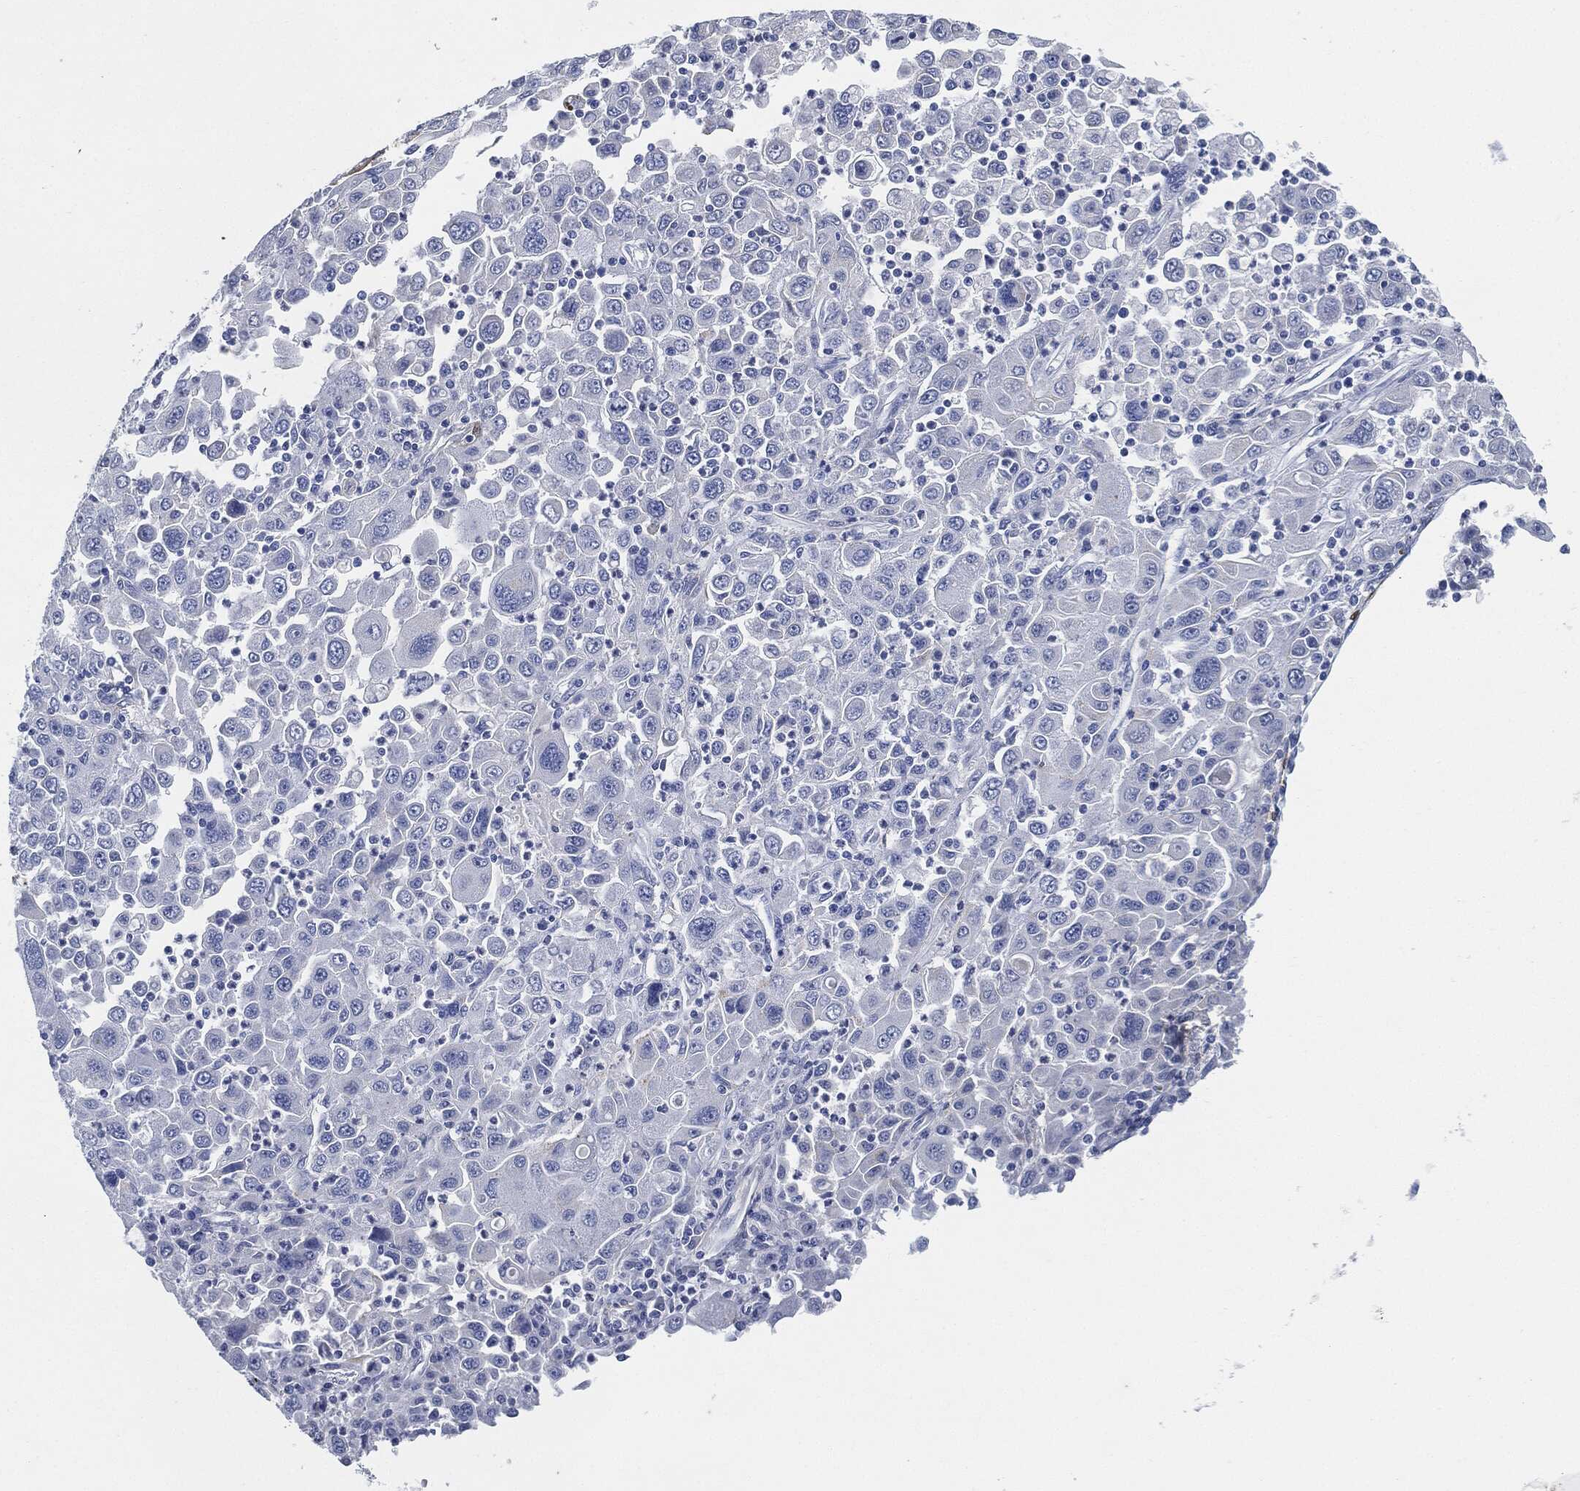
{"staining": {"intensity": "negative", "quantity": "none", "location": "none"}, "tissue": "stomach cancer", "cell_type": "Tumor cells", "image_type": "cancer", "snomed": [{"axis": "morphology", "description": "Adenocarcinoma, NOS"}, {"axis": "topography", "description": "Stomach"}], "caption": "This photomicrograph is of stomach cancer stained with IHC to label a protein in brown with the nuclei are counter-stained blue. There is no expression in tumor cells. (IHC, brightfield microscopy, high magnification).", "gene": "TAGLN", "patient": {"sex": "male", "age": 56}}